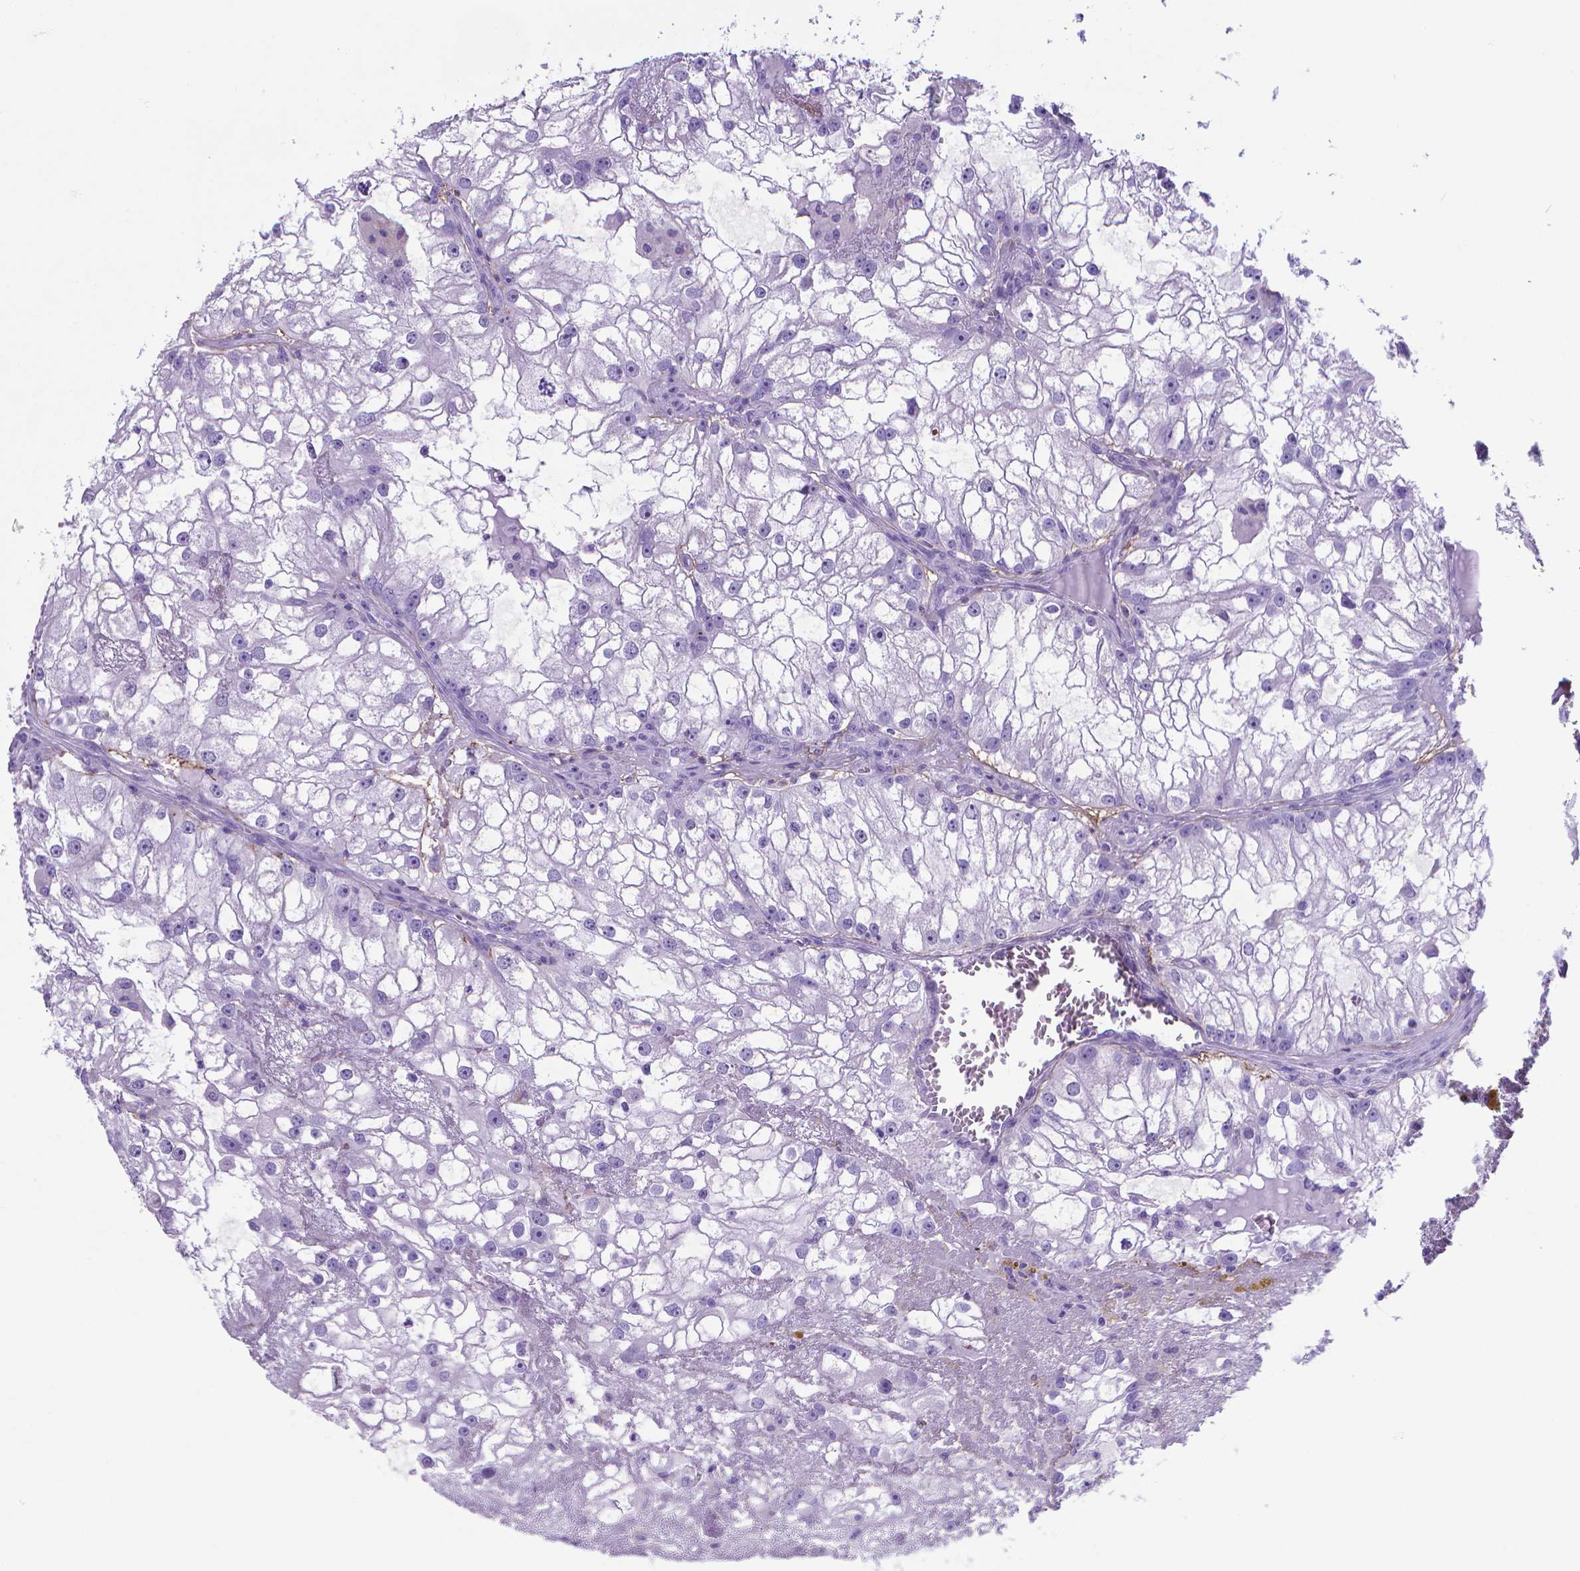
{"staining": {"intensity": "negative", "quantity": "none", "location": "none"}, "tissue": "renal cancer", "cell_type": "Tumor cells", "image_type": "cancer", "snomed": [{"axis": "morphology", "description": "Adenocarcinoma, NOS"}, {"axis": "topography", "description": "Kidney"}], "caption": "Protein analysis of adenocarcinoma (renal) demonstrates no significant staining in tumor cells. (Immunohistochemistry (ihc), brightfield microscopy, high magnification).", "gene": "MFAP2", "patient": {"sex": "male", "age": 59}}